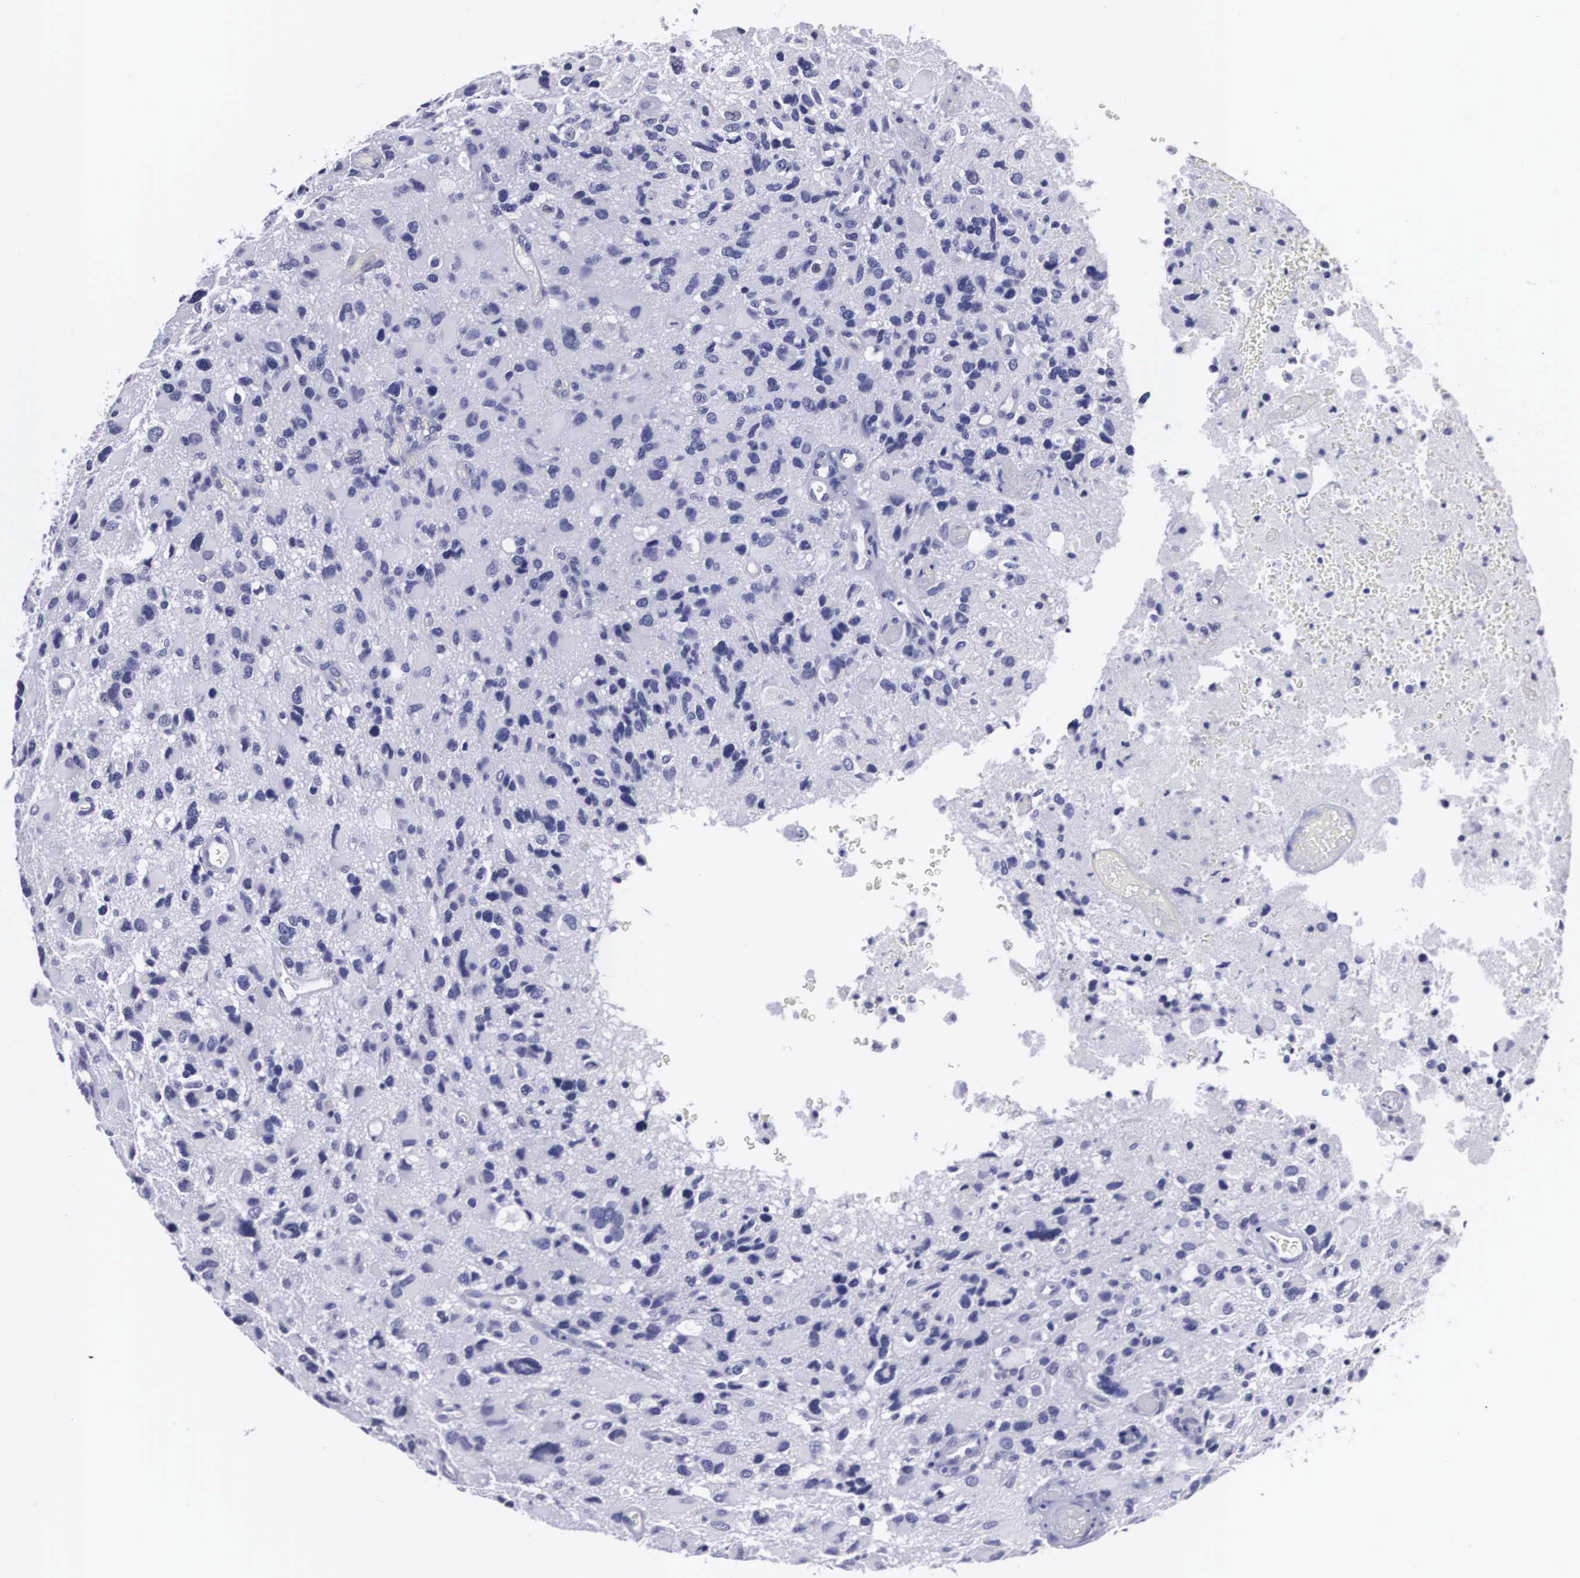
{"staining": {"intensity": "negative", "quantity": "none", "location": "none"}, "tissue": "glioma", "cell_type": "Tumor cells", "image_type": "cancer", "snomed": [{"axis": "morphology", "description": "Glioma, malignant, High grade"}, {"axis": "topography", "description": "Brain"}], "caption": "Tumor cells are negative for brown protein staining in high-grade glioma (malignant).", "gene": "C22orf31", "patient": {"sex": "male", "age": 69}}